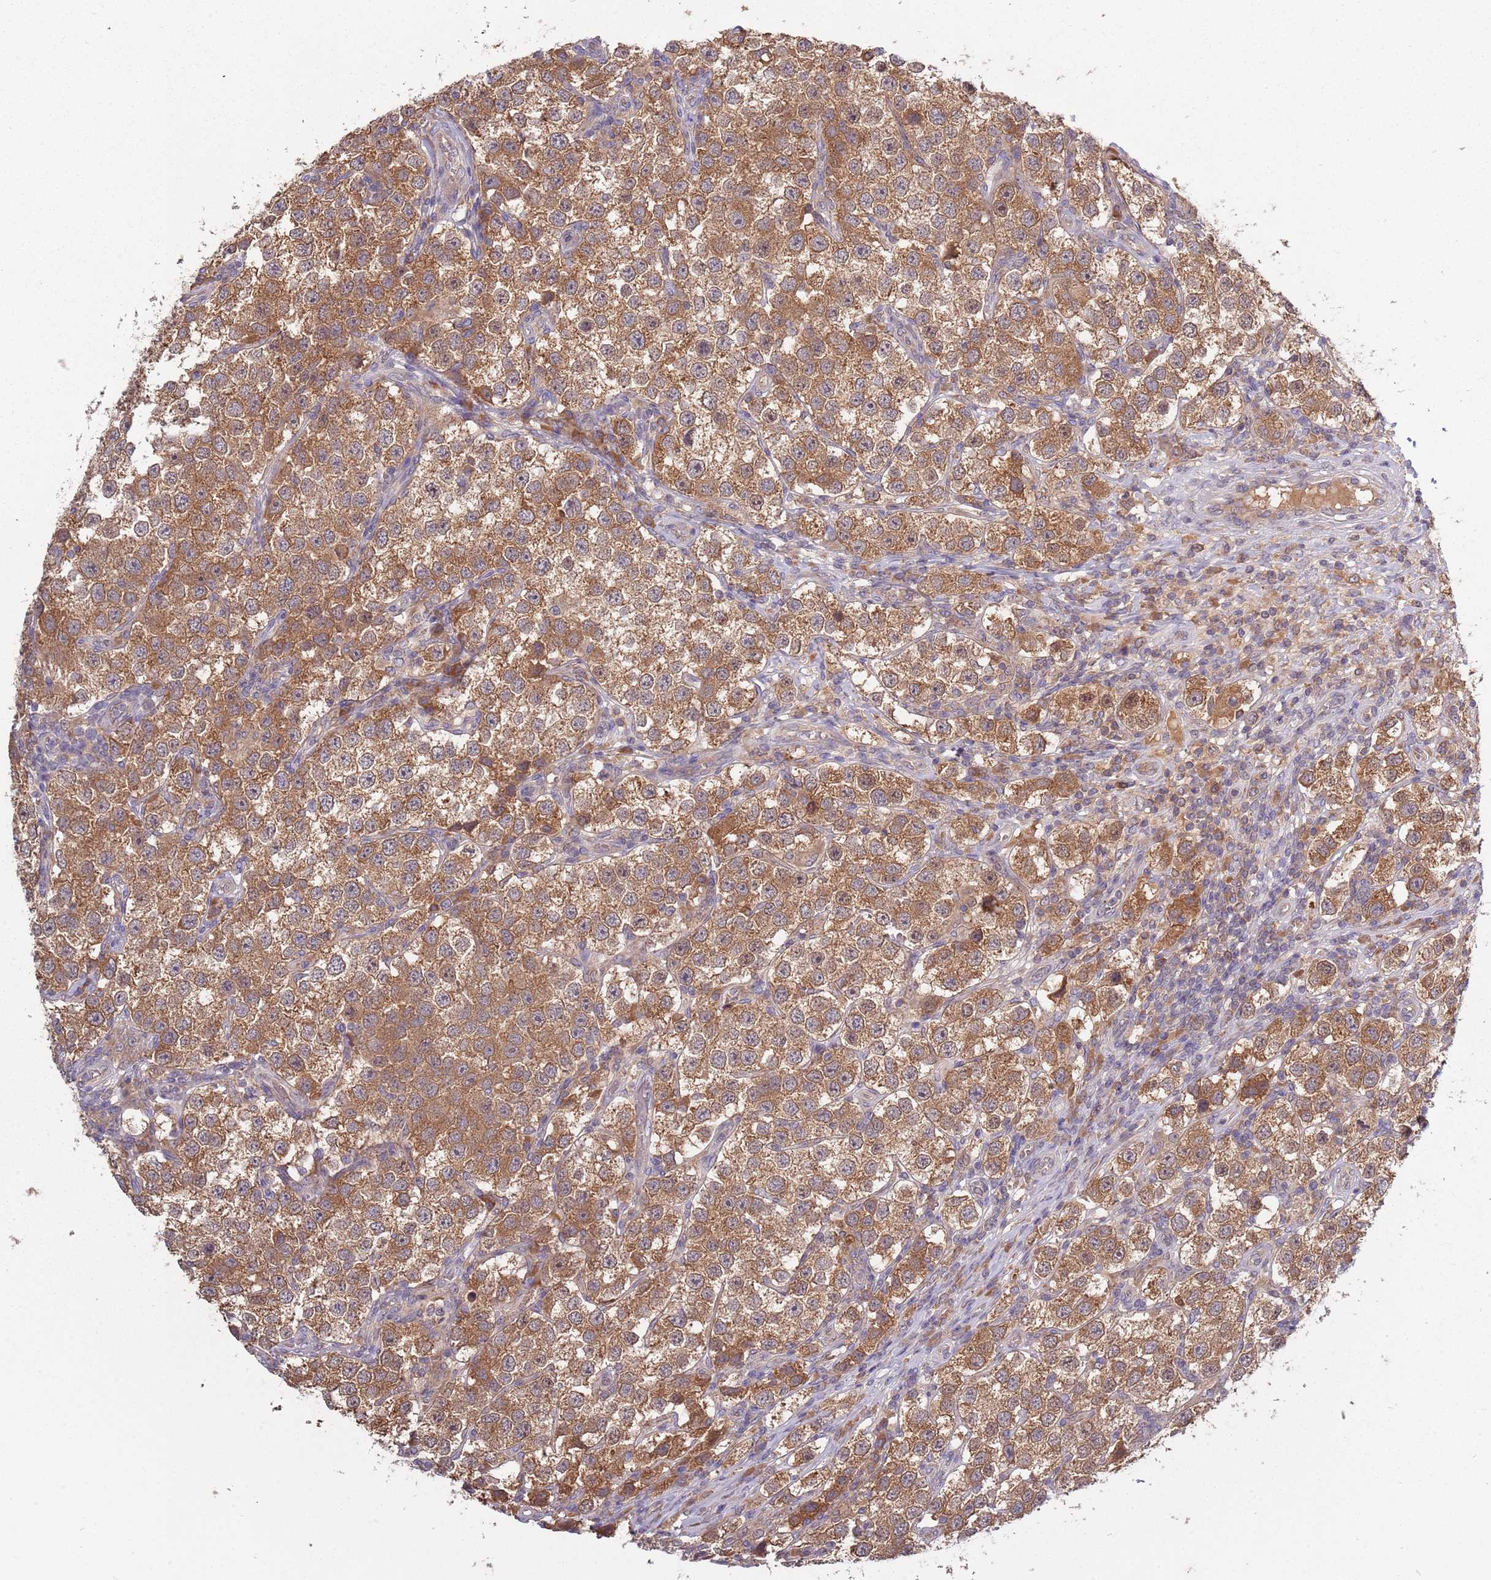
{"staining": {"intensity": "moderate", "quantity": ">75%", "location": "cytoplasmic/membranous"}, "tissue": "testis cancer", "cell_type": "Tumor cells", "image_type": "cancer", "snomed": [{"axis": "morphology", "description": "Seminoma, NOS"}, {"axis": "topography", "description": "Testis"}], "caption": "Tumor cells exhibit medium levels of moderate cytoplasmic/membranous positivity in approximately >75% of cells in human testis cancer (seminoma).", "gene": "USP32", "patient": {"sex": "male", "age": 37}}